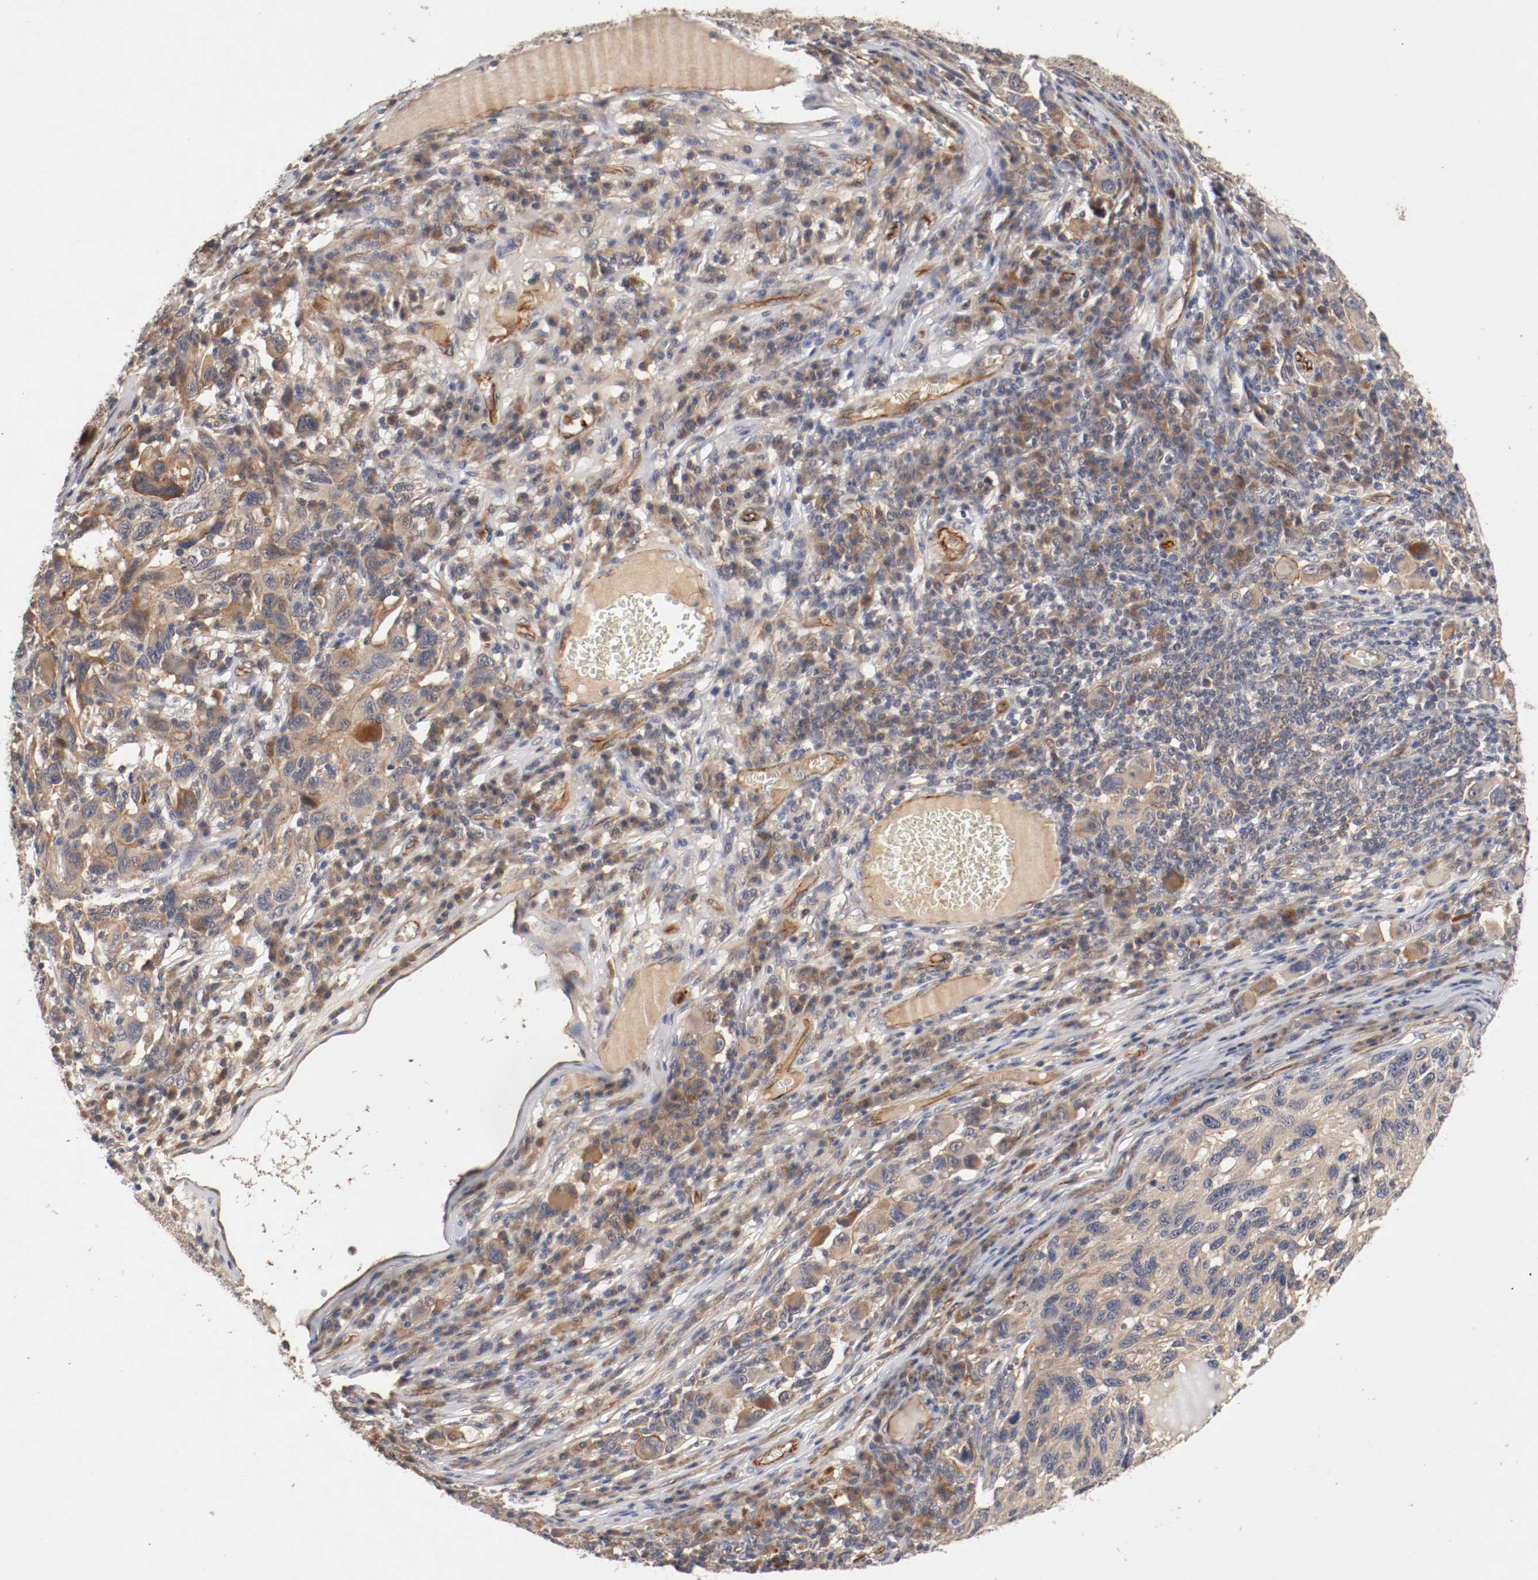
{"staining": {"intensity": "weak", "quantity": ">75%", "location": "cytoplasmic/membranous"}, "tissue": "melanoma", "cell_type": "Tumor cells", "image_type": "cancer", "snomed": [{"axis": "morphology", "description": "Malignant melanoma, NOS"}, {"axis": "topography", "description": "Skin"}], "caption": "Approximately >75% of tumor cells in human melanoma reveal weak cytoplasmic/membranous protein staining as visualized by brown immunohistochemical staining.", "gene": "TYK2", "patient": {"sex": "male", "age": 53}}